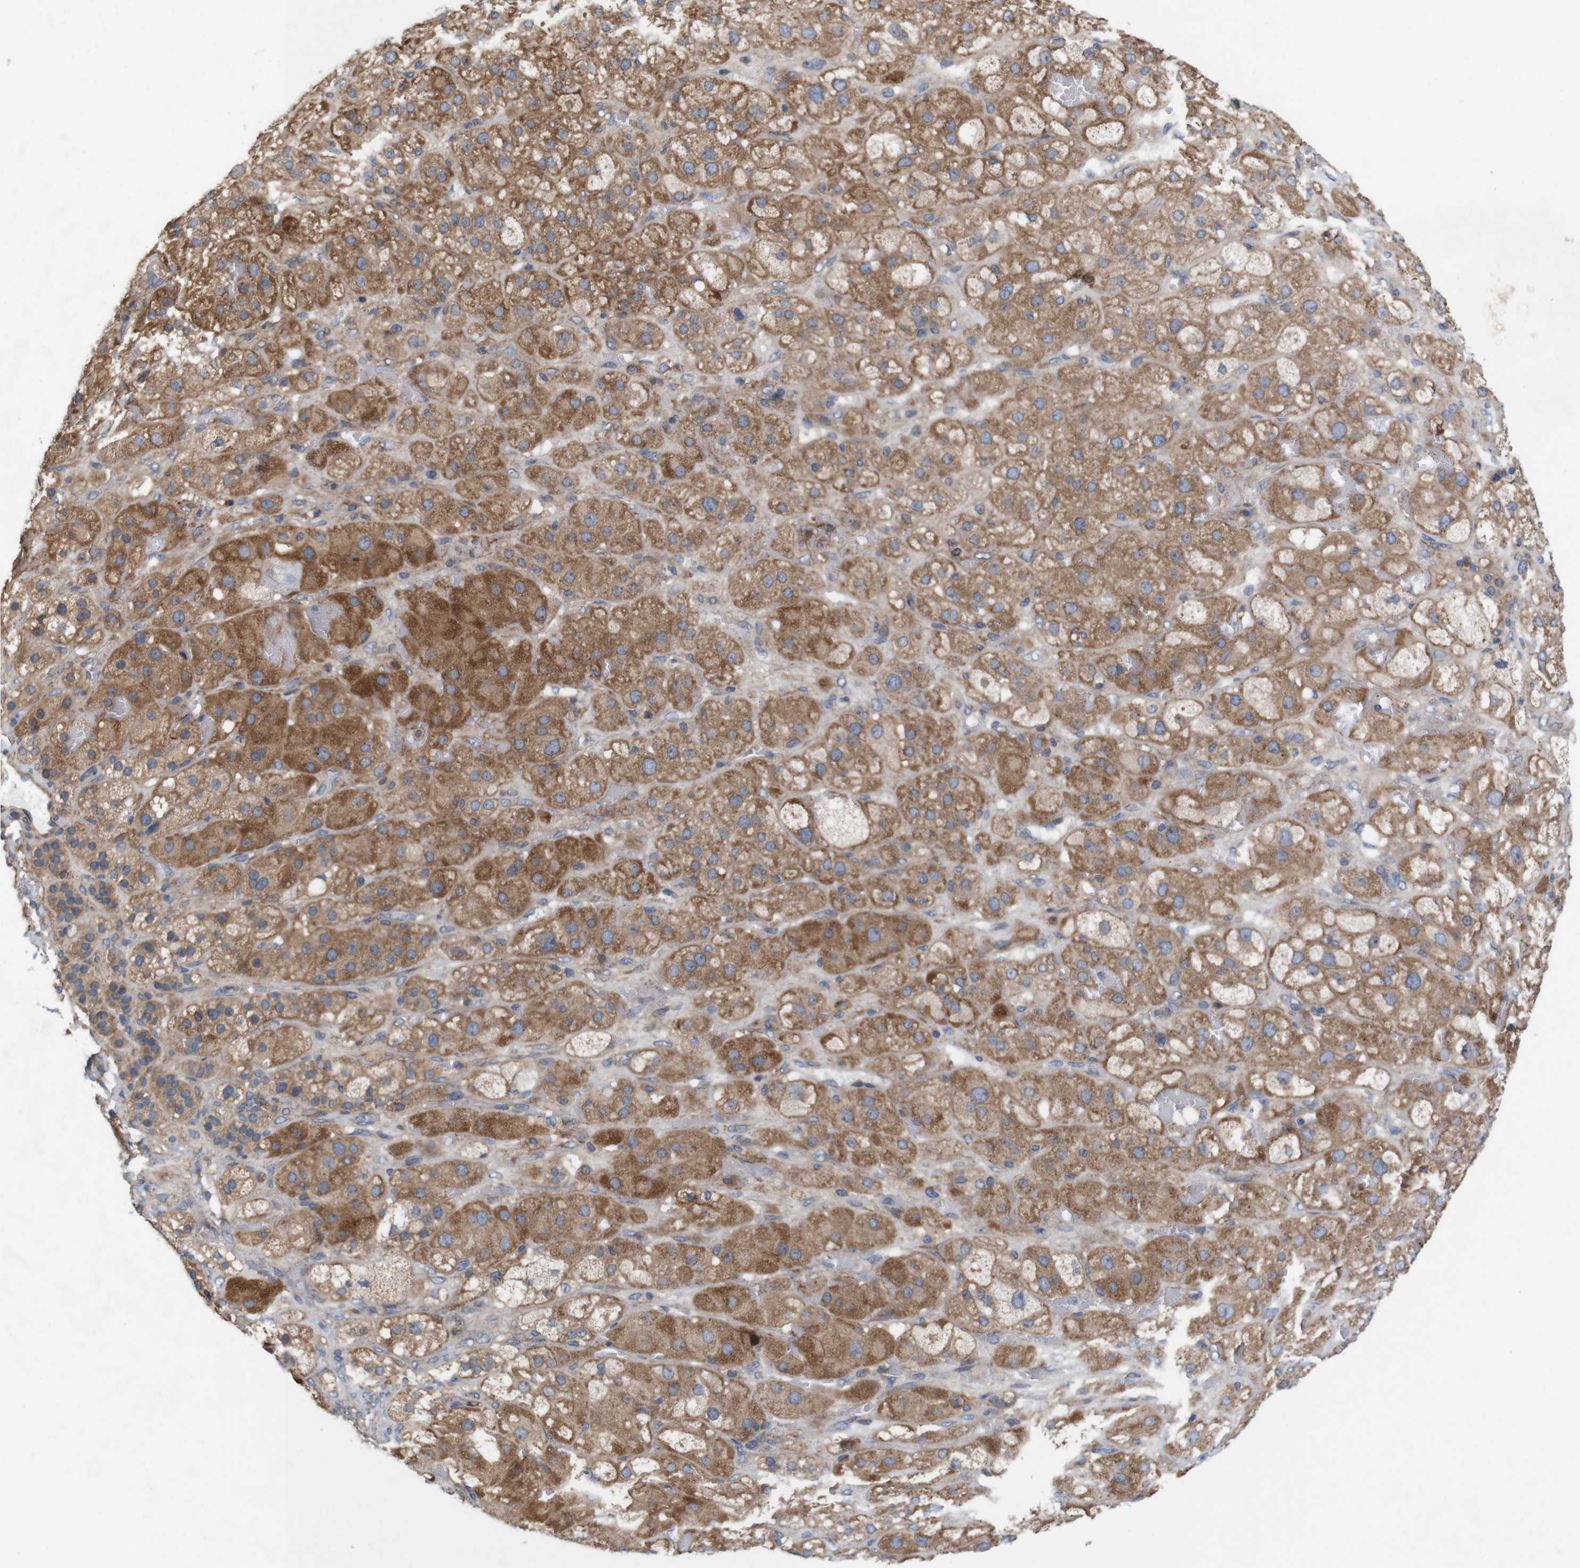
{"staining": {"intensity": "moderate", "quantity": ">75%", "location": "cytoplasmic/membranous"}, "tissue": "adrenal gland", "cell_type": "Glandular cells", "image_type": "normal", "snomed": [{"axis": "morphology", "description": "Normal tissue, NOS"}, {"axis": "topography", "description": "Adrenal gland"}], "caption": "An image showing moderate cytoplasmic/membranous staining in approximately >75% of glandular cells in benign adrenal gland, as visualized by brown immunohistochemical staining.", "gene": "SIGLEC8", "patient": {"sex": "female", "age": 47}}